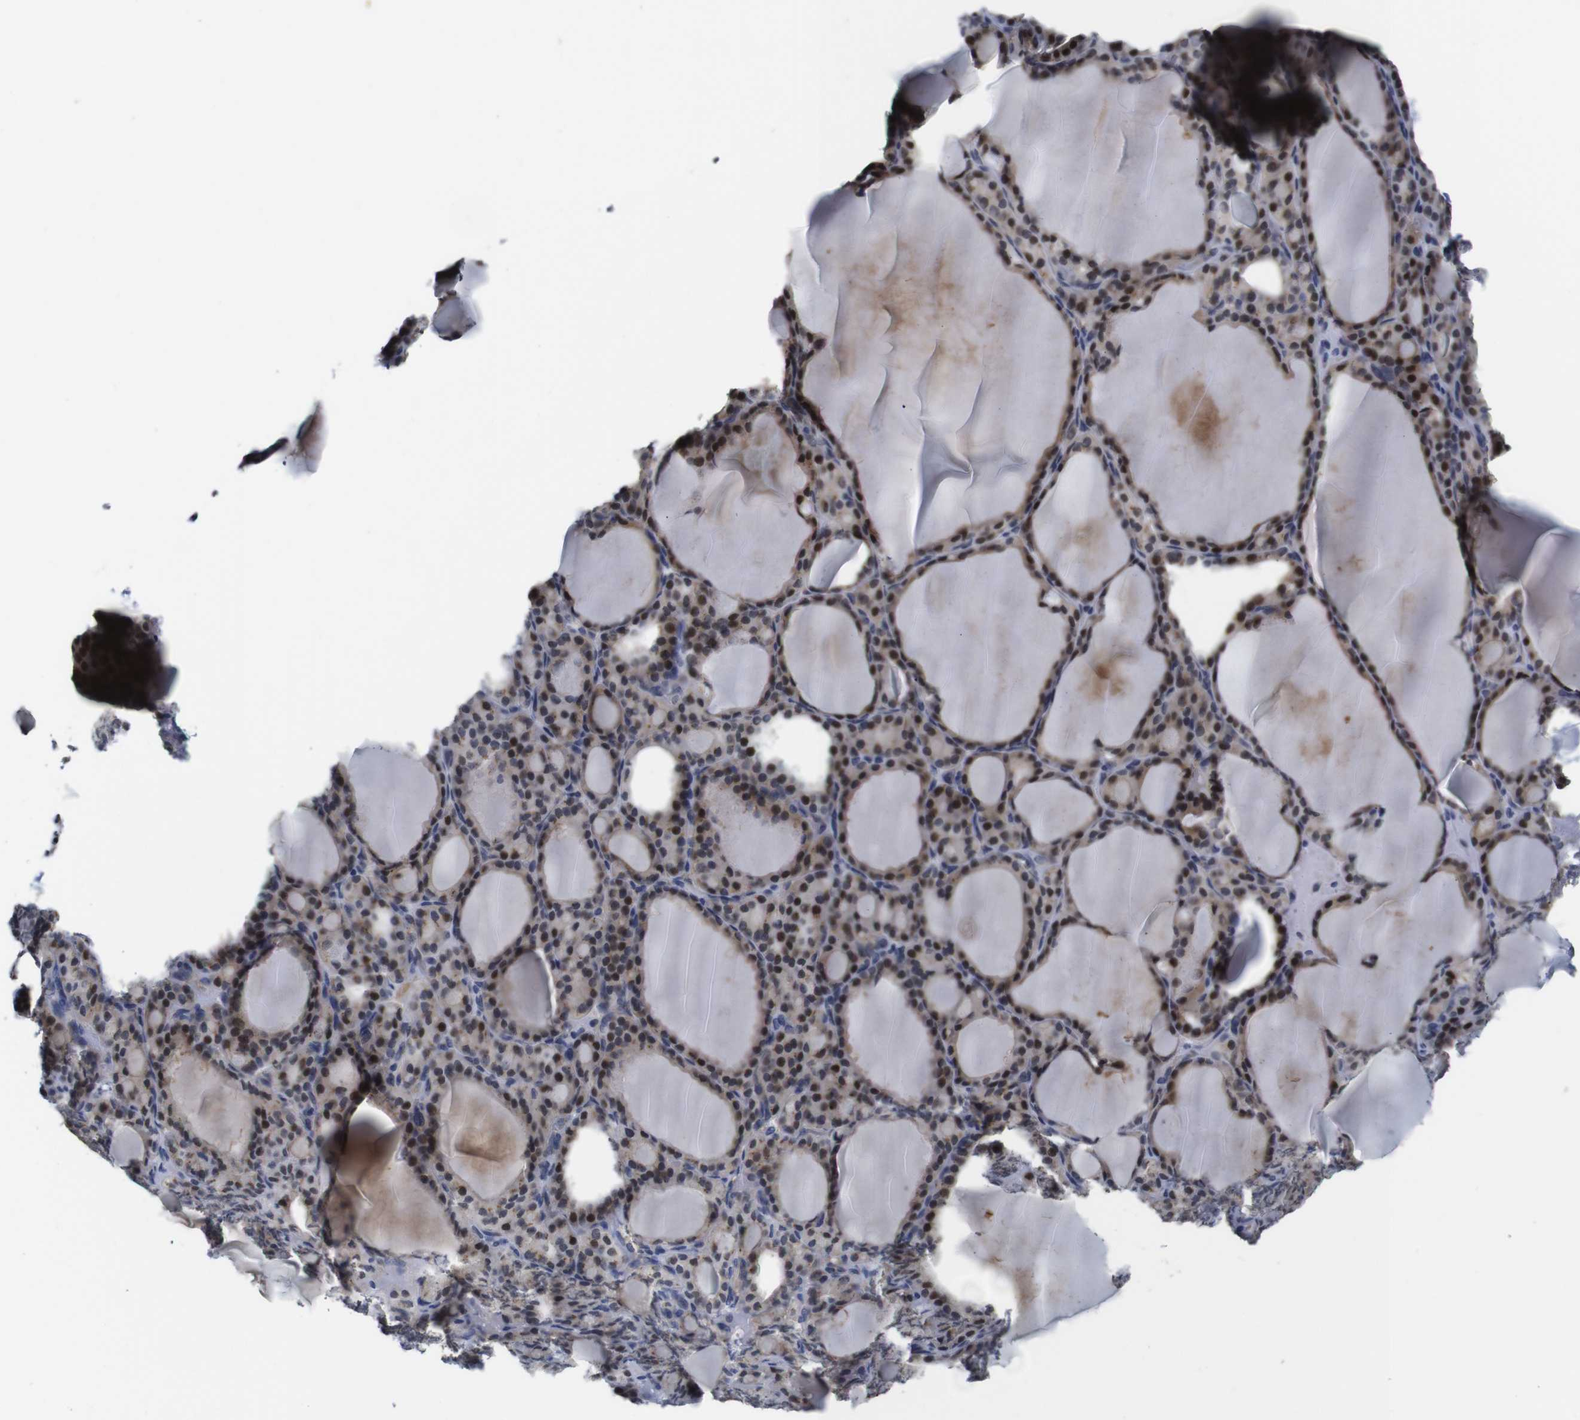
{"staining": {"intensity": "weak", "quantity": ">75%", "location": "cytoplasmic/membranous,nuclear"}, "tissue": "thyroid gland", "cell_type": "Glandular cells", "image_type": "normal", "snomed": [{"axis": "morphology", "description": "Normal tissue, NOS"}, {"axis": "topography", "description": "Thyroid gland"}], "caption": "This is an image of immunohistochemistry (IHC) staining of benign thyroid gland, which shows weak expression in the cytoplasmic/membranous,nuclear of glandular cells.", "gene": "FURIN", "patient": {"sex": "female", "age": 28}}